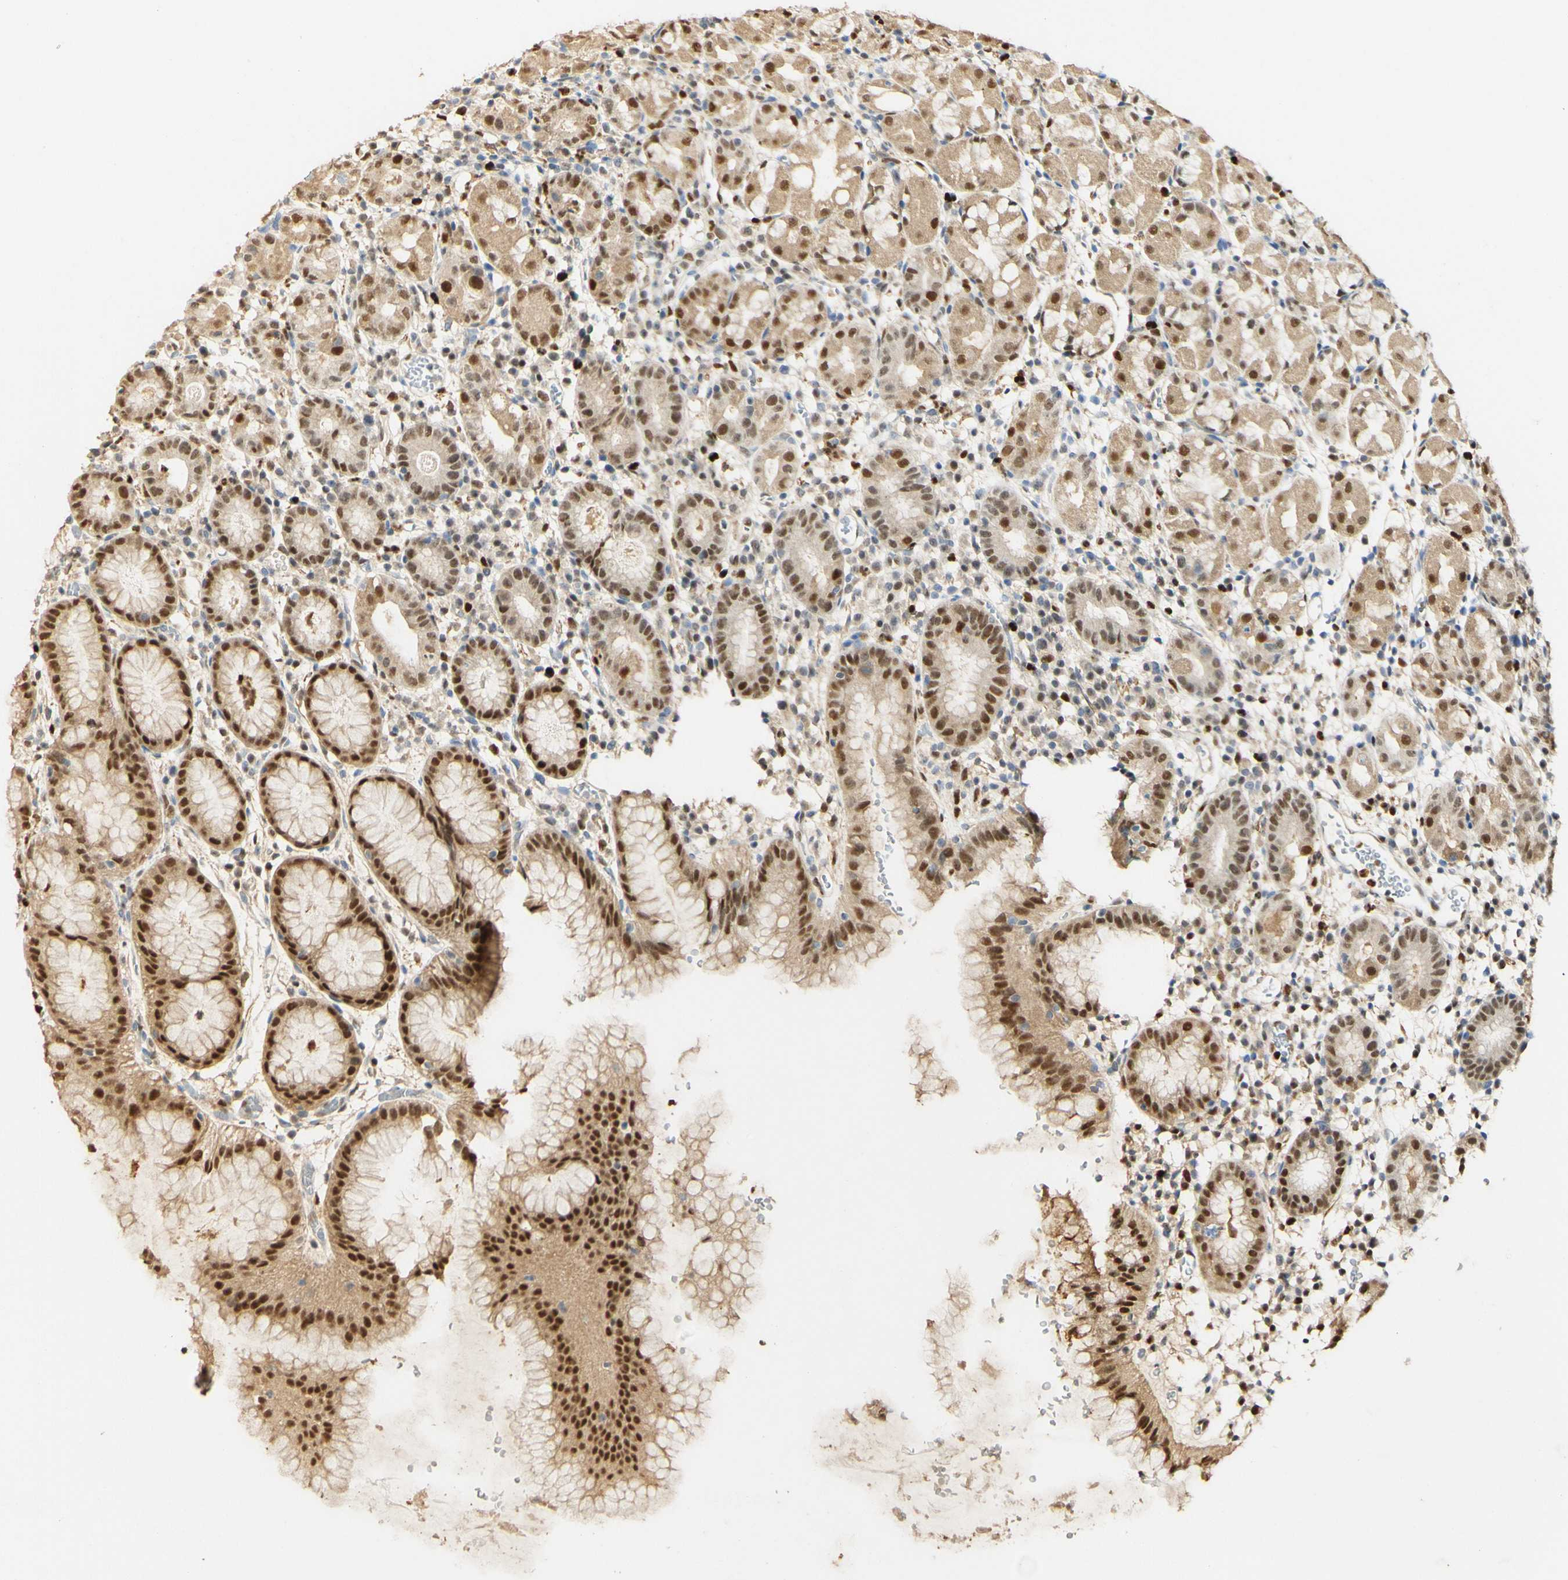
{"staining": {"intensity": "strong", "quantity": ">75%", "location": "cytoplasmic/membranous,nuclear"}, "tissue": "stomach", "cell_type": "Glandular cells", "image_type": "normal", "snomed": [{"axis": "morphology", "description": "Normal tissue, NOS"}, {"axis": "topography", "description": "Stomach"}, {"axis": "topography", "description": "Stomach, lower"}], "caption": "The photomicrograph shows staining of benign stomach, revealing strong cytoplasmic/membranous,nuclear protein expression (brown color) within glandular cells.", "gene": "MAP3K4", "patient": {"sex": "female", "age": 75}}